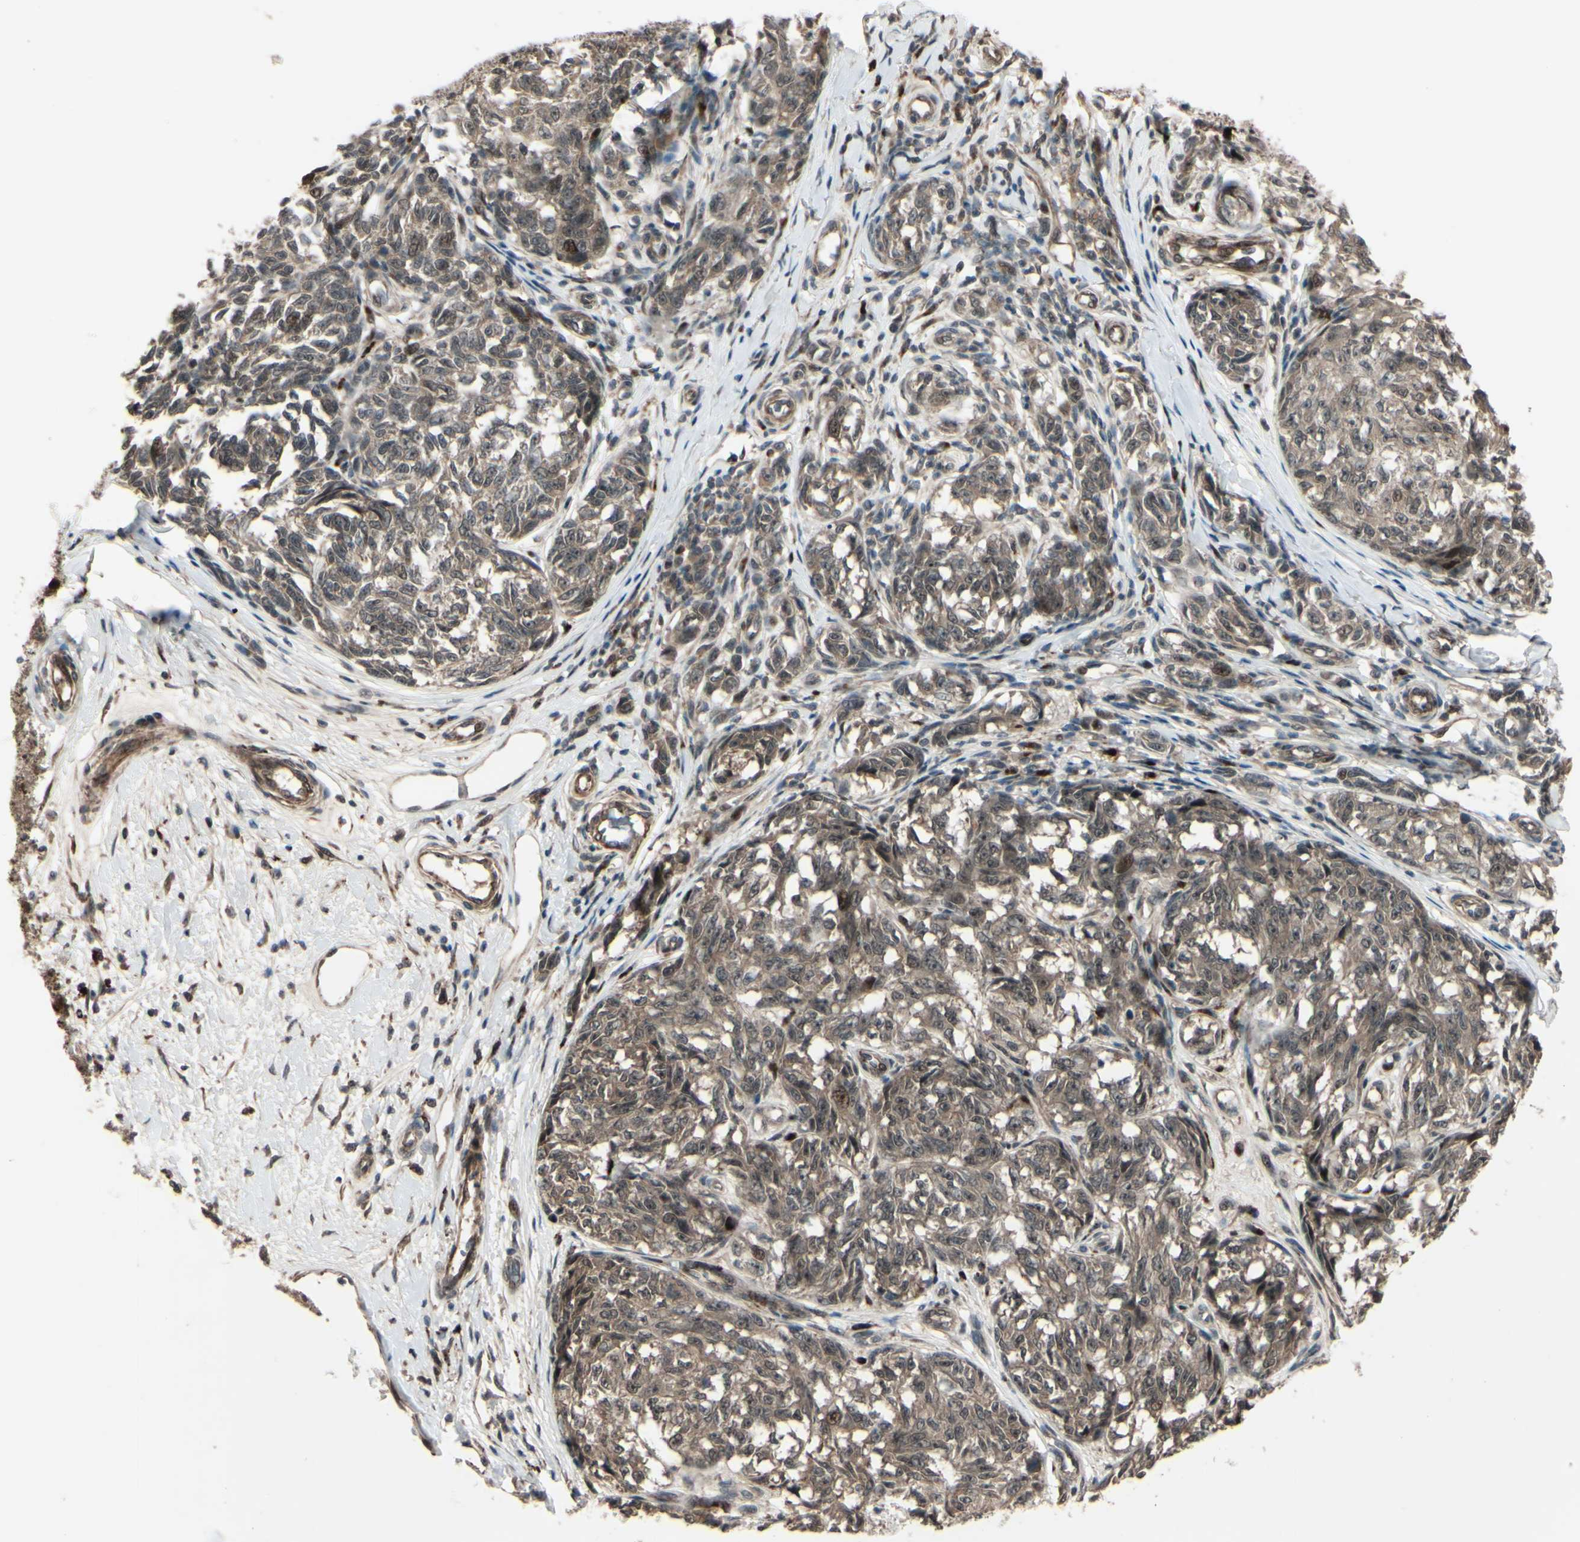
{"staining": {"intensity": "moderate", "quantity": ">75%", "location": "cytoplasmic/membranous,nuclear"}, "tissue": "melanoma", "cell_type": "Tumor cells", "image_type": "cancer", "snomed": [{"axis": "morphology", "description": "Malignant melanoma, NOS"}, {"axis": "topography", "description": "Skin"}], "caption": "IHC (DAB) staining of melanoma reveals moderate cytoplasmic/membranous and nuclear protein staining in approximately >75% of tumor cells.", "gene": "MLF2", "patient": {"sex": "female", "age": 64}}